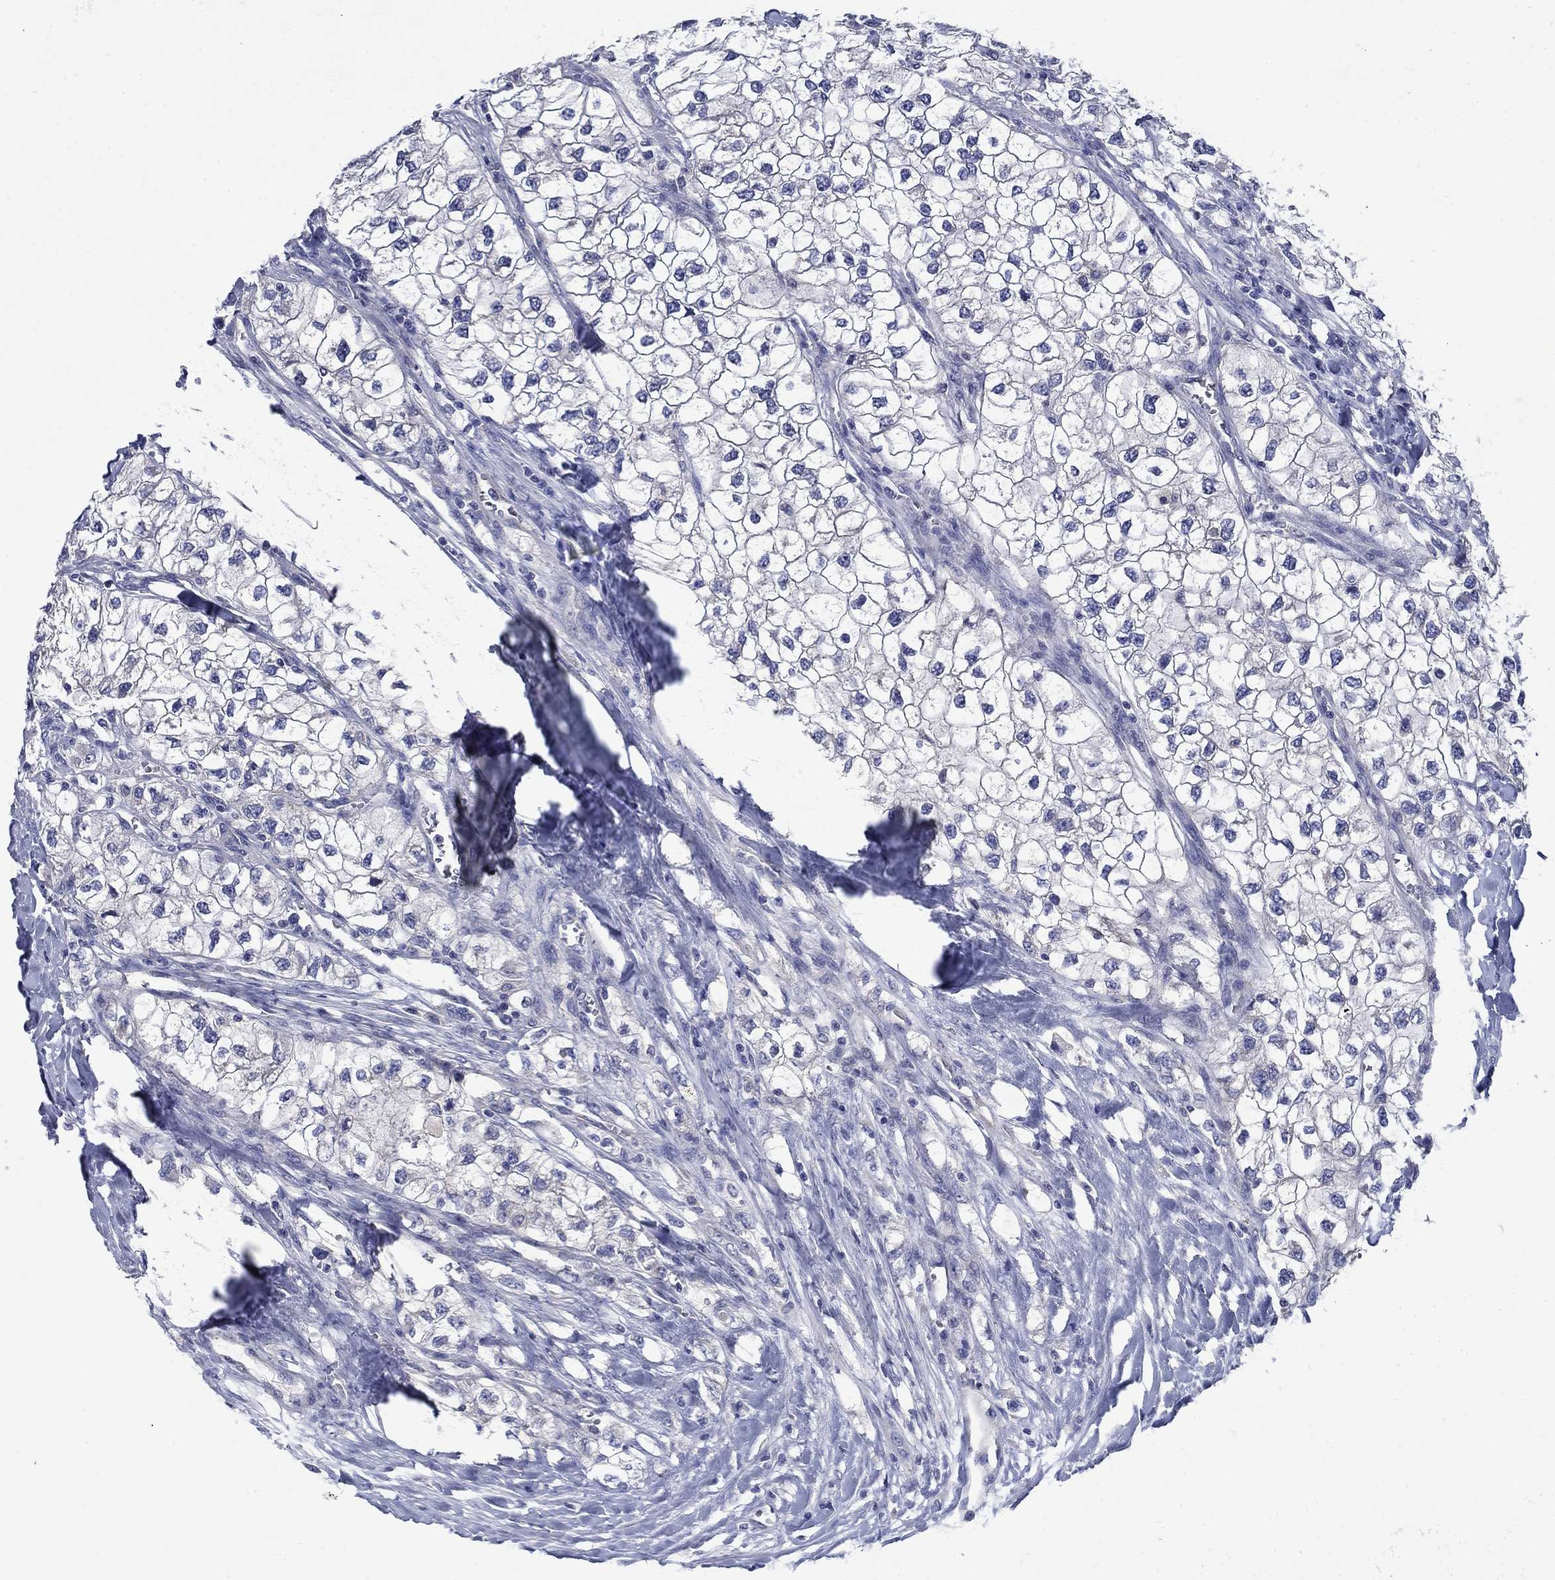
{"staining": {"intensity": "negative", "quantity": "none", "location": "none"}, "tissue": "renal cancer", "cell_type": "Tumor cells", "image_type": "cancer", "snomed": [{"axis": "morphology", "description": "Adenocarcinoma, NOS"}, {"axis": "topography", "description": "Kidney"}], "caption": "High power microscopy histopathology image of an IHC micrograph of renal adenocarcinoma, revealing no significant staining in tumor cells.", "gene": "SULT2B1", "patient": {"sex": "male", "age": 59}}